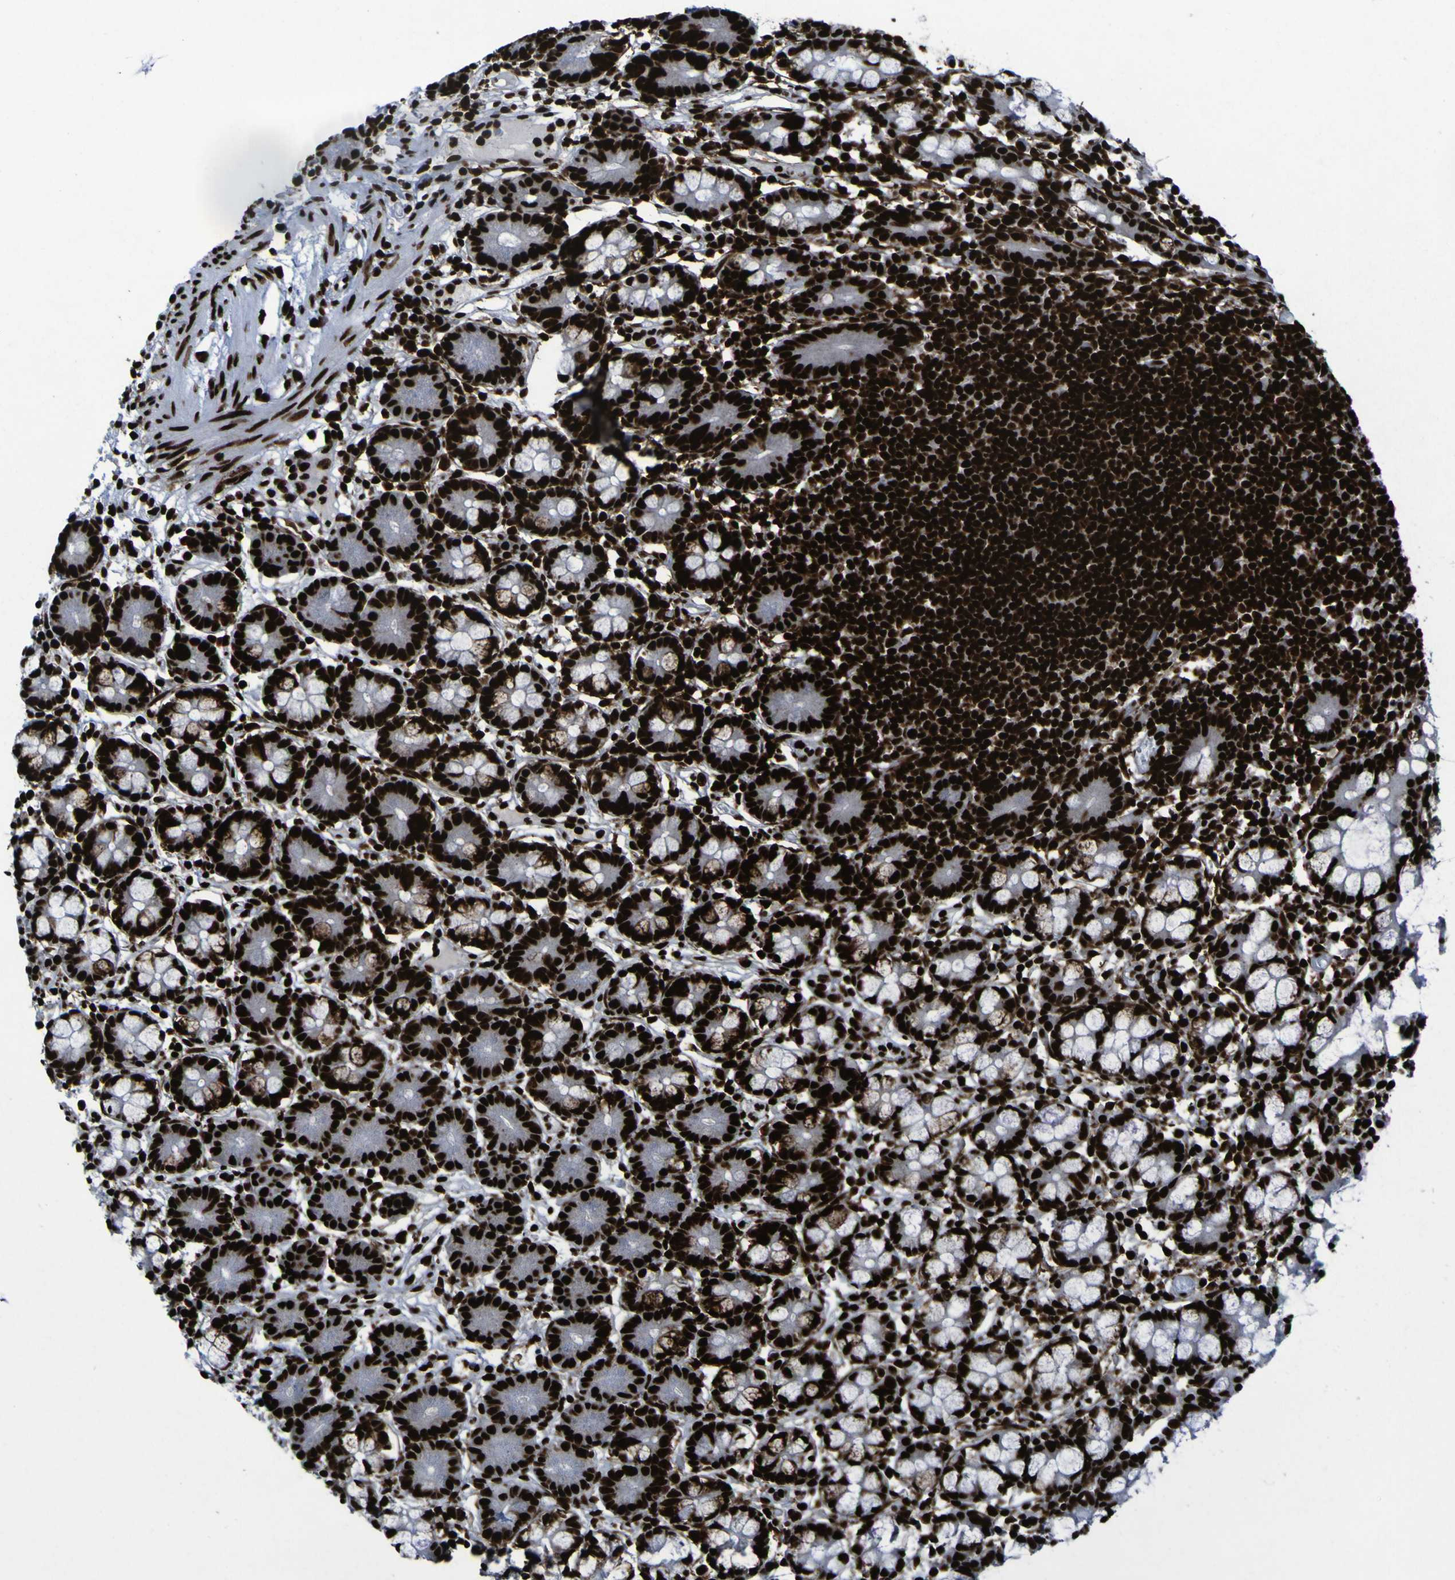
{"staining": {"intensity": "strong", "quantity": ">75%", "location": "nuclear"}, "tissue": "small intestine", "cell_type": "Glandular cells", "image_type": "normal", "snomed": [{"axis": "morphology", "description": "Normal tissue, NOS"}, {"axis": "morphology", "description": "Cystadenocarcinoma, serous, Metastatic site"}, {"axis": "topography", "description": "Small intestine"}], "caption": "About >75% of glandular cells in benign small intestine show strong nuclear protein staining as visualized by brown immunohistochemical staining.", "gene": "NPM1", "patient": {"sex": "female", "age": 61}}